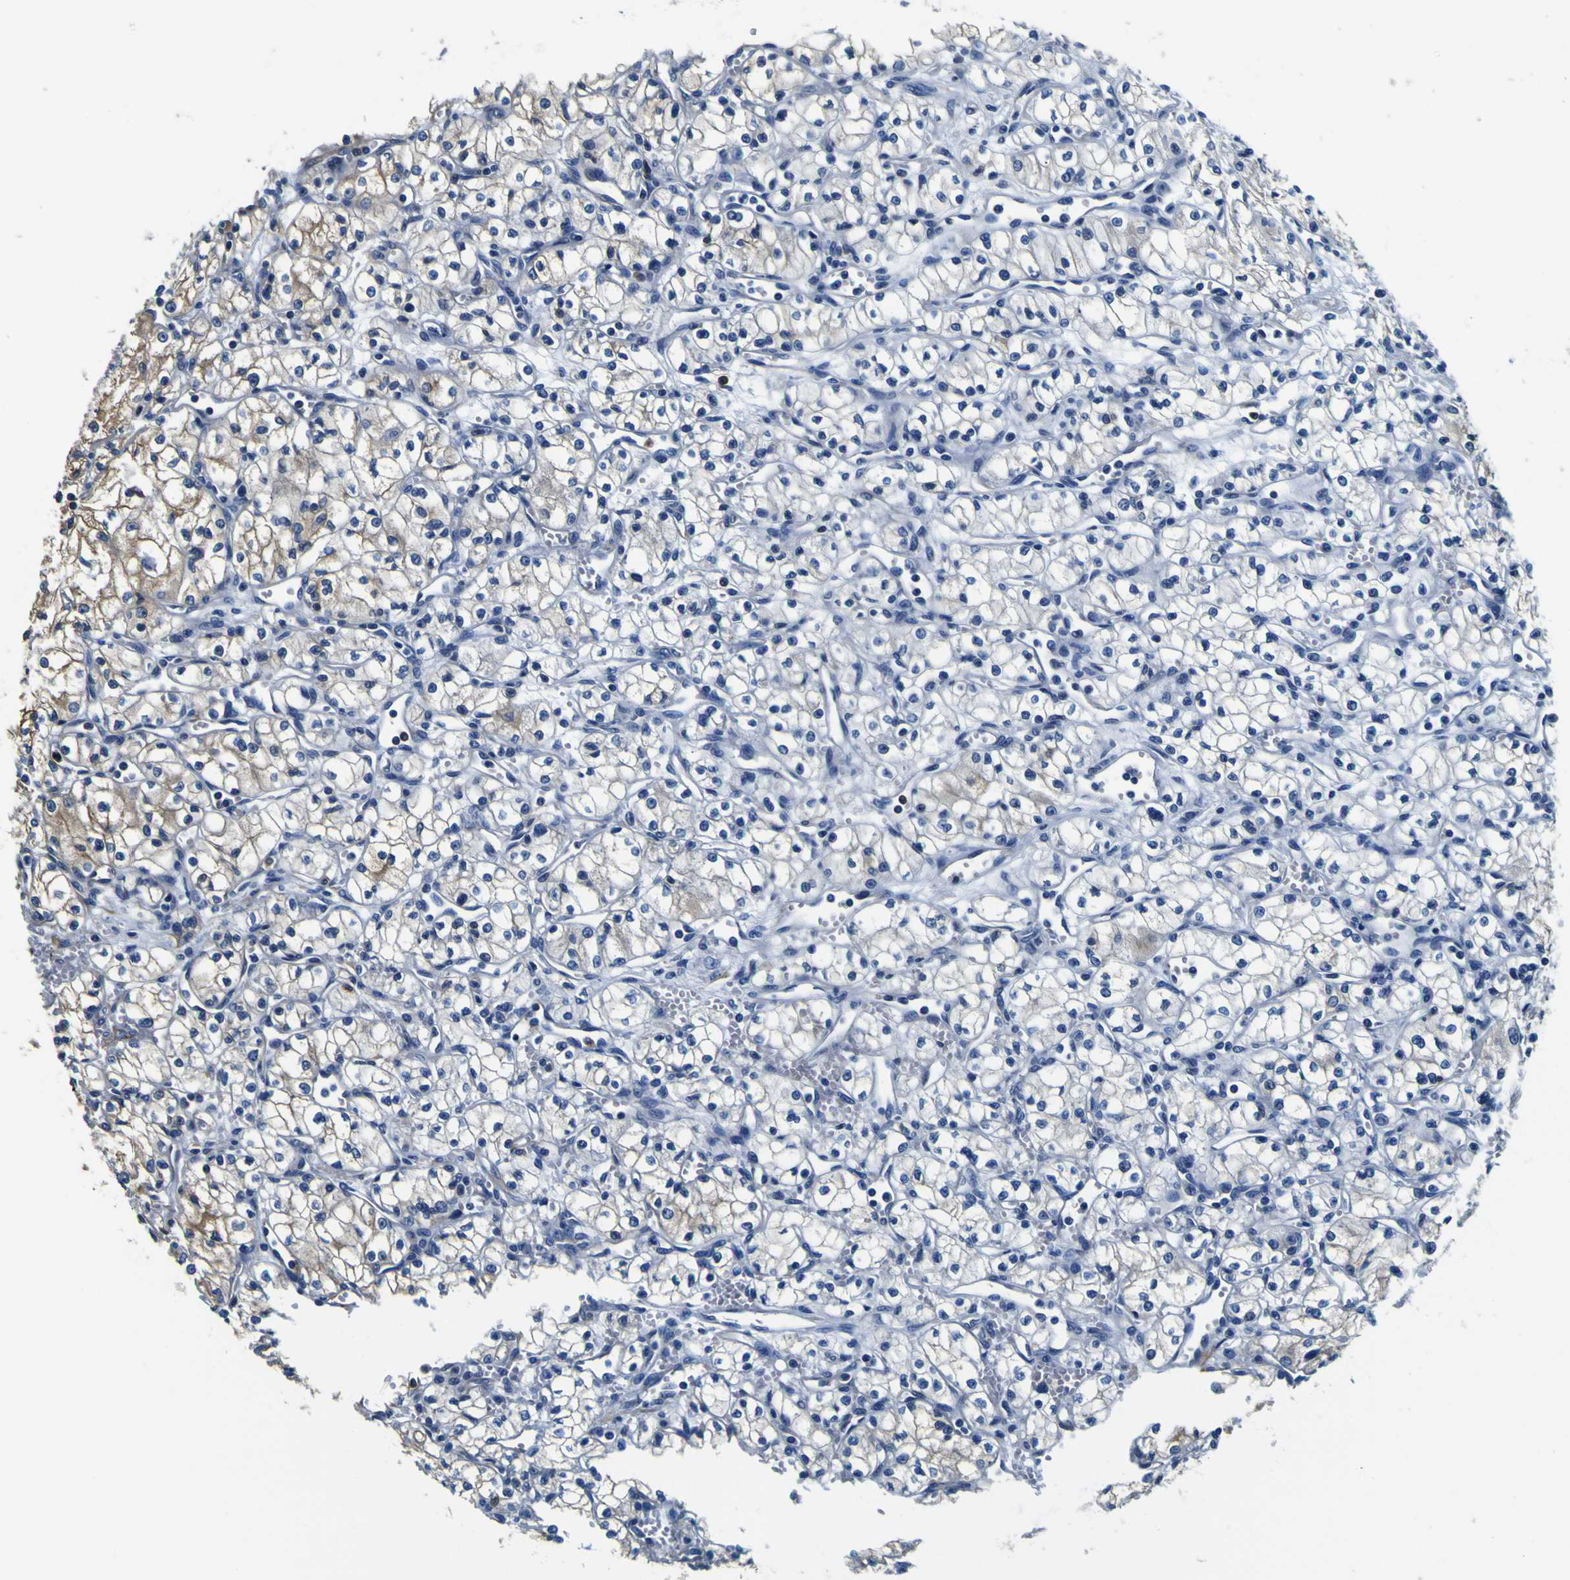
{"staining": {"intensity": "weak", "quantity": "<25%", "location": "cytoplasmic/membranous"}, "tissue": "renal cancer", "cell_type": "Tumor cells", "image_type": "cancer", "snomed": [{"axis": "morphology", "description": "Normal tissue, NOS"}, {"axis": "morphology", "description": "Adenocarcinoma, NOS"}, {"axis": "topography", "description": "Kidney"}], "caption": "Human renal adenocarcinoma stained for a protein using immunohistochemistry displays no staining in tumor cells.", "gene": "TUBA1B", "patient": {"sex": "male", "age": 59}}